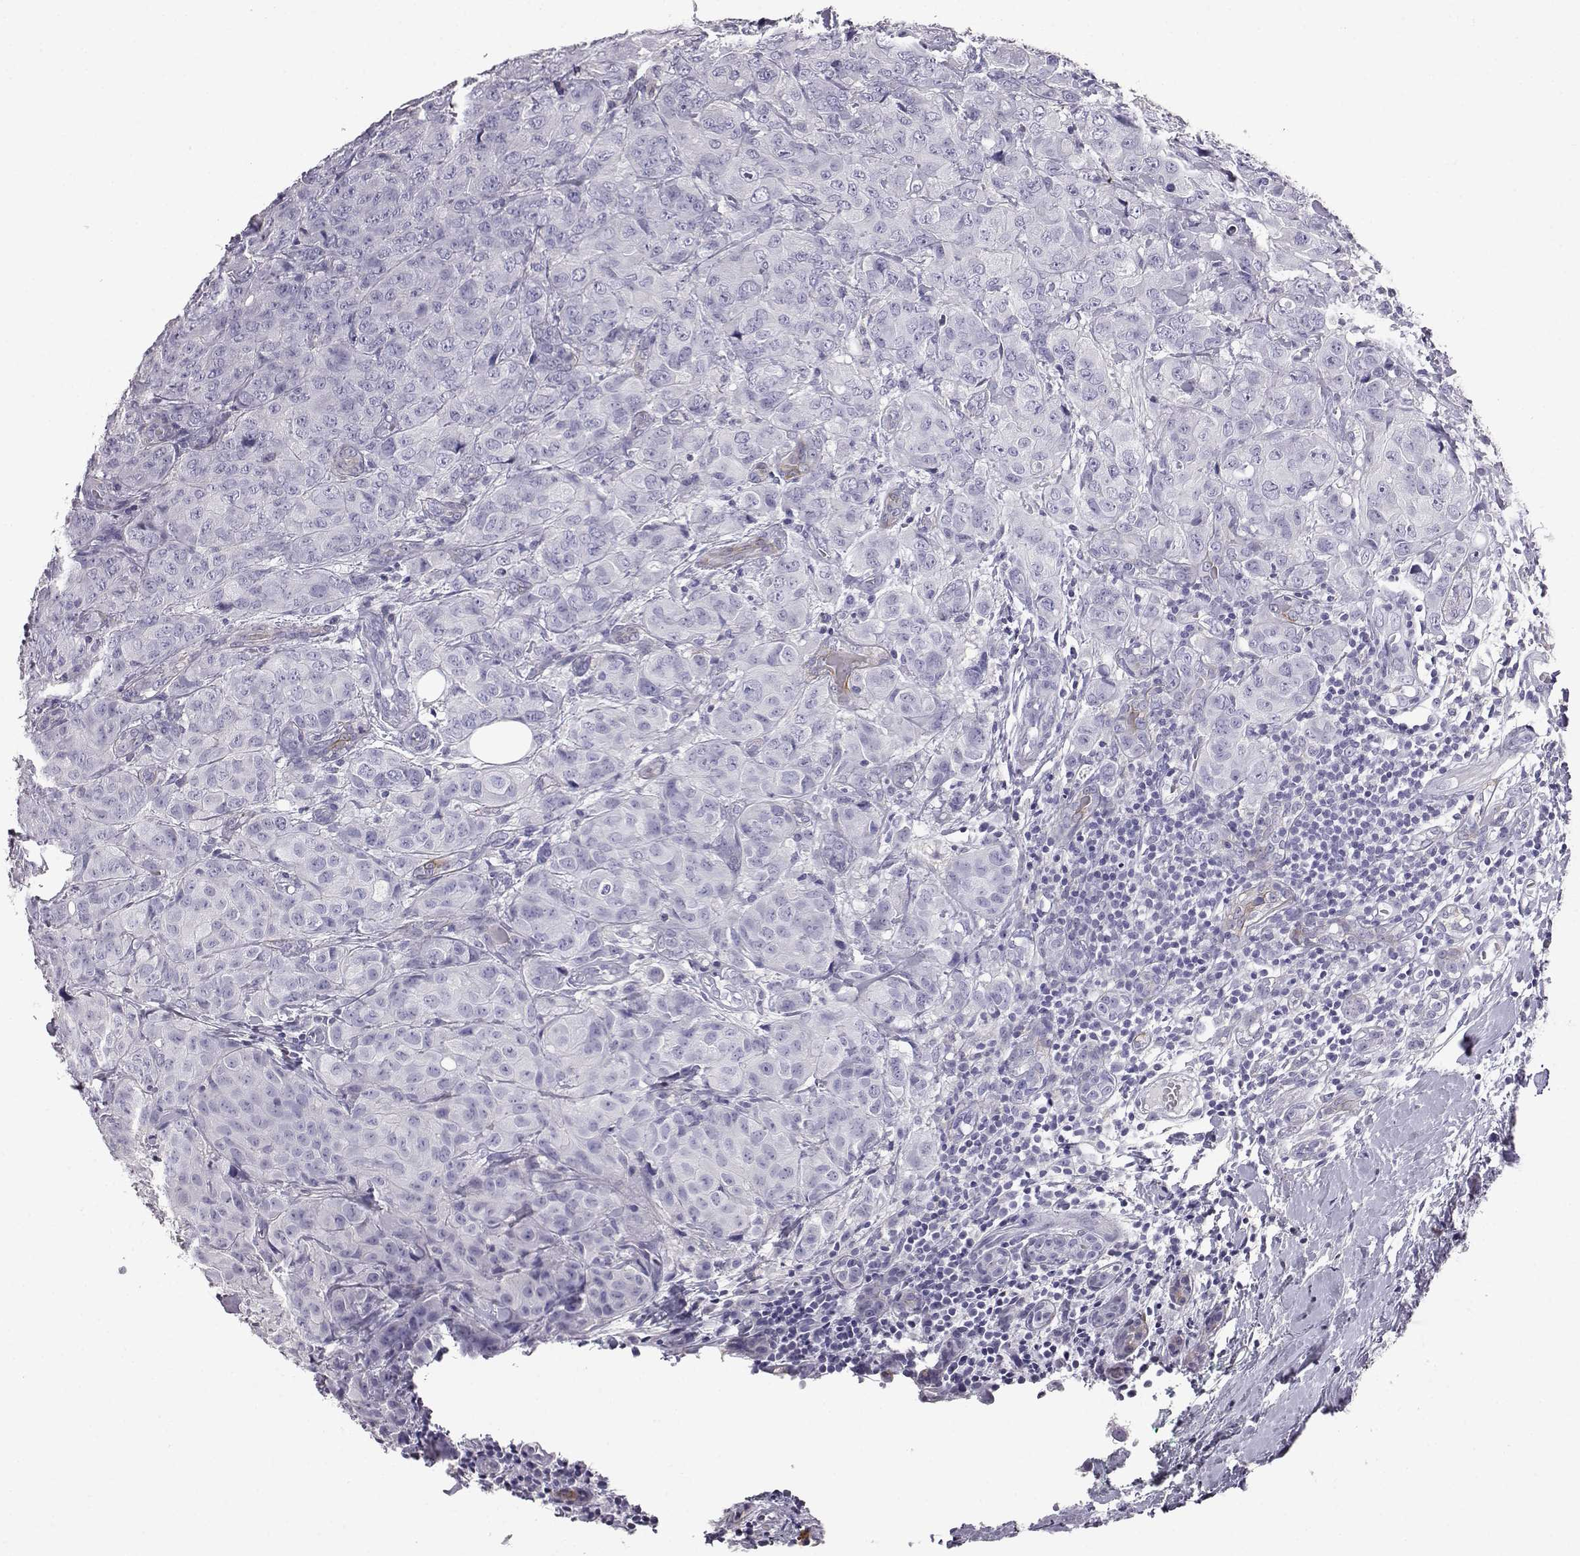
{"staining": {"intensity": "negative", "quantity": "none", "location": "none"}, "tissue": "breast cancer", "cell_type": "Tumor cells", "image_type": "cancer", "snomed": [{"axis": "morphology", "description": "Duct carcinoma"}, {"axis": "topography", "description": "Breast"}], "caption": "High magnification brightfield microscopy of breast infiltrating ductal carcinoma stained with DAB (3,3'-diaminobenzidine) (brown) and counterstained with hematoxylin (blue): tumor cells show no significant positivity. The staining was performed using DAB (3,3'-diaminobenzidine) to visualize the protein expression in brown, while the nuclei were stained in blue with hematoxylin (Magnification: 20x).", "gene": "AKR1B1", "patient": {"sex": "female", "age": 43}}